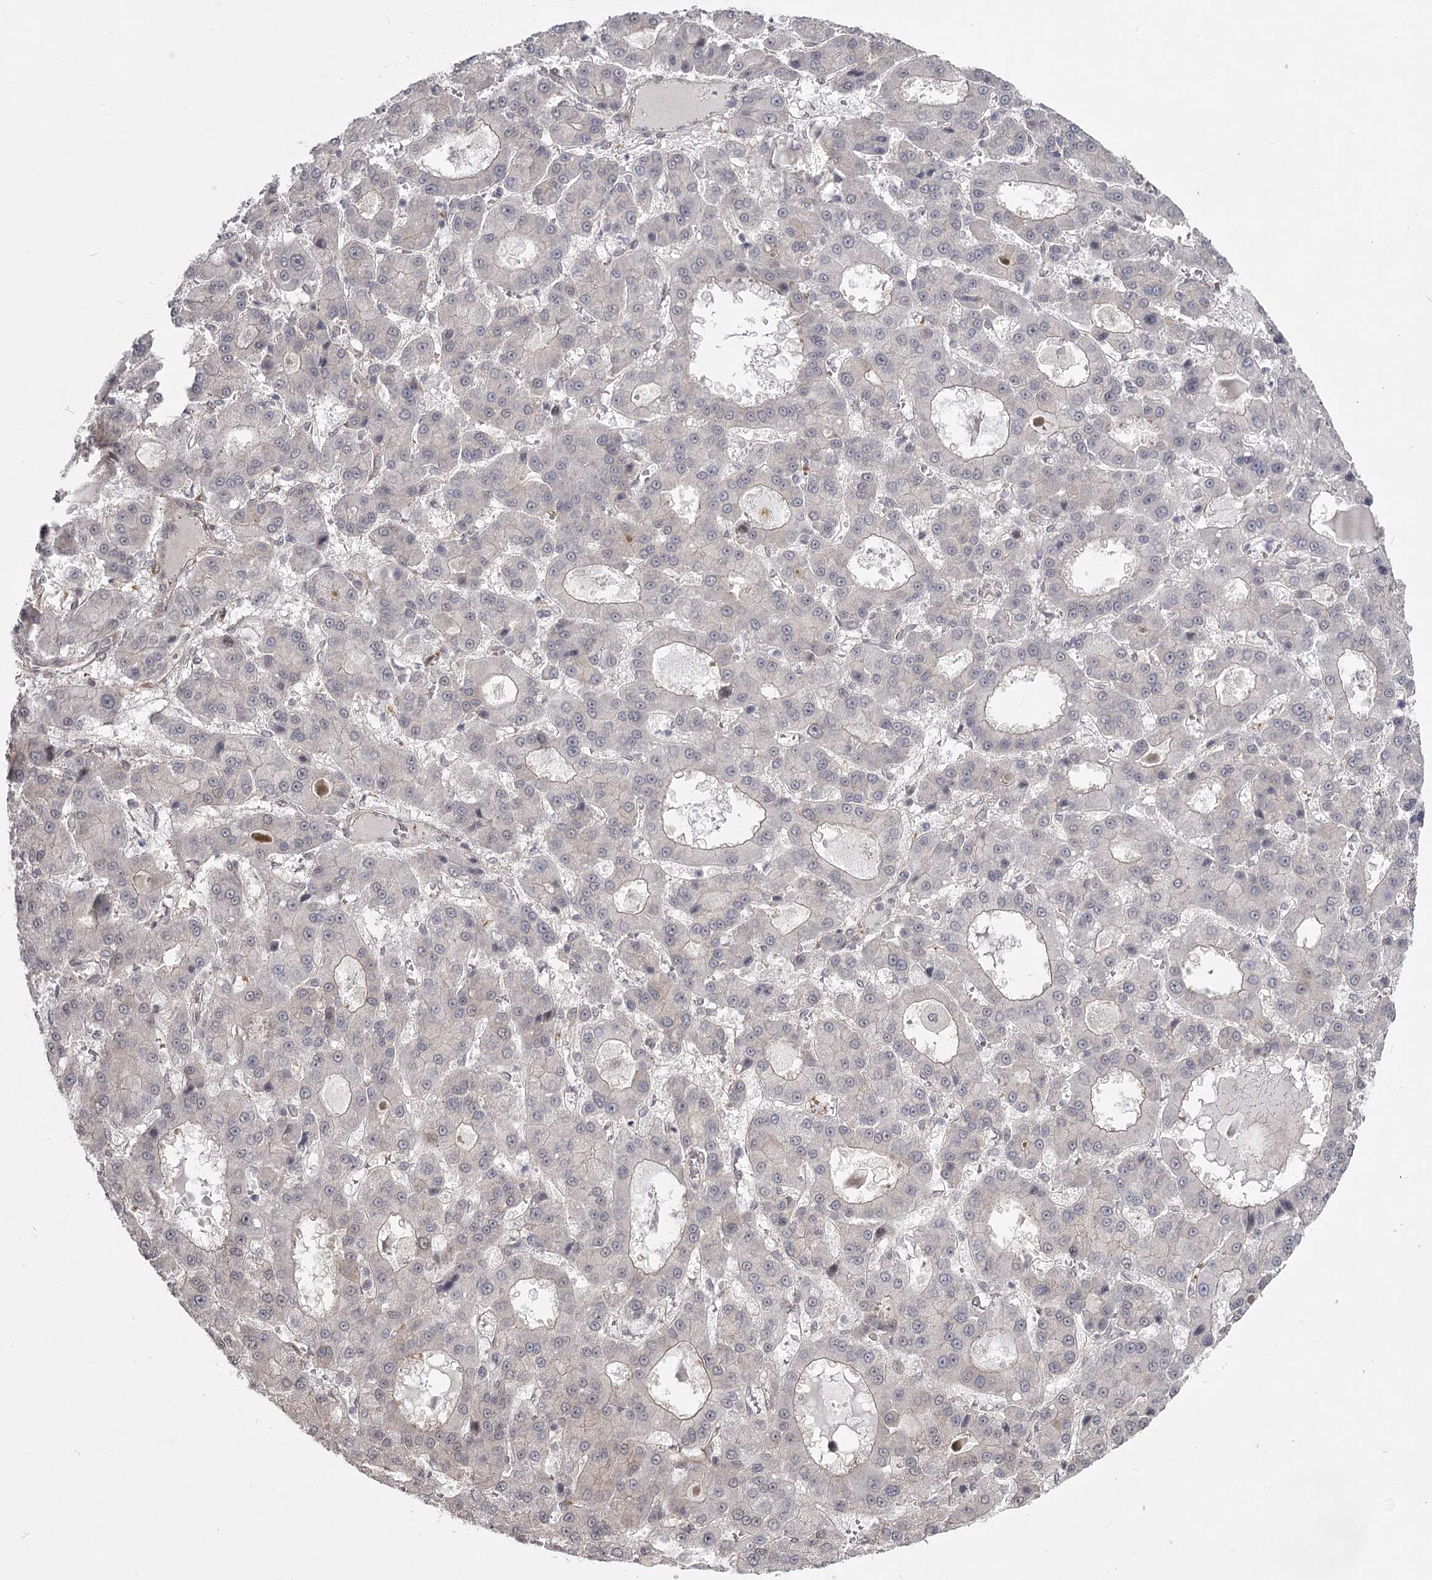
{"staining": {"intensity": "negative", "quantity": "none", "location": "none"}, "tissue": "liver cancer", "cell_type": "Tumor cells", "image_type": "cancer", "snomed": [{"axis": "morphology", "description": "Carcinoma, Hepatocellular, NOS"}, {"axis": "topography", "description": "Liver"}], "caption": "The image demonstrates no staining of tumor cells in liver cancer. (DAB immunohistochemistry visualized using brightfield microscopy, high magnification).", "gene": "CCNG2", "patient": {"sex": "male", "age": 70}}